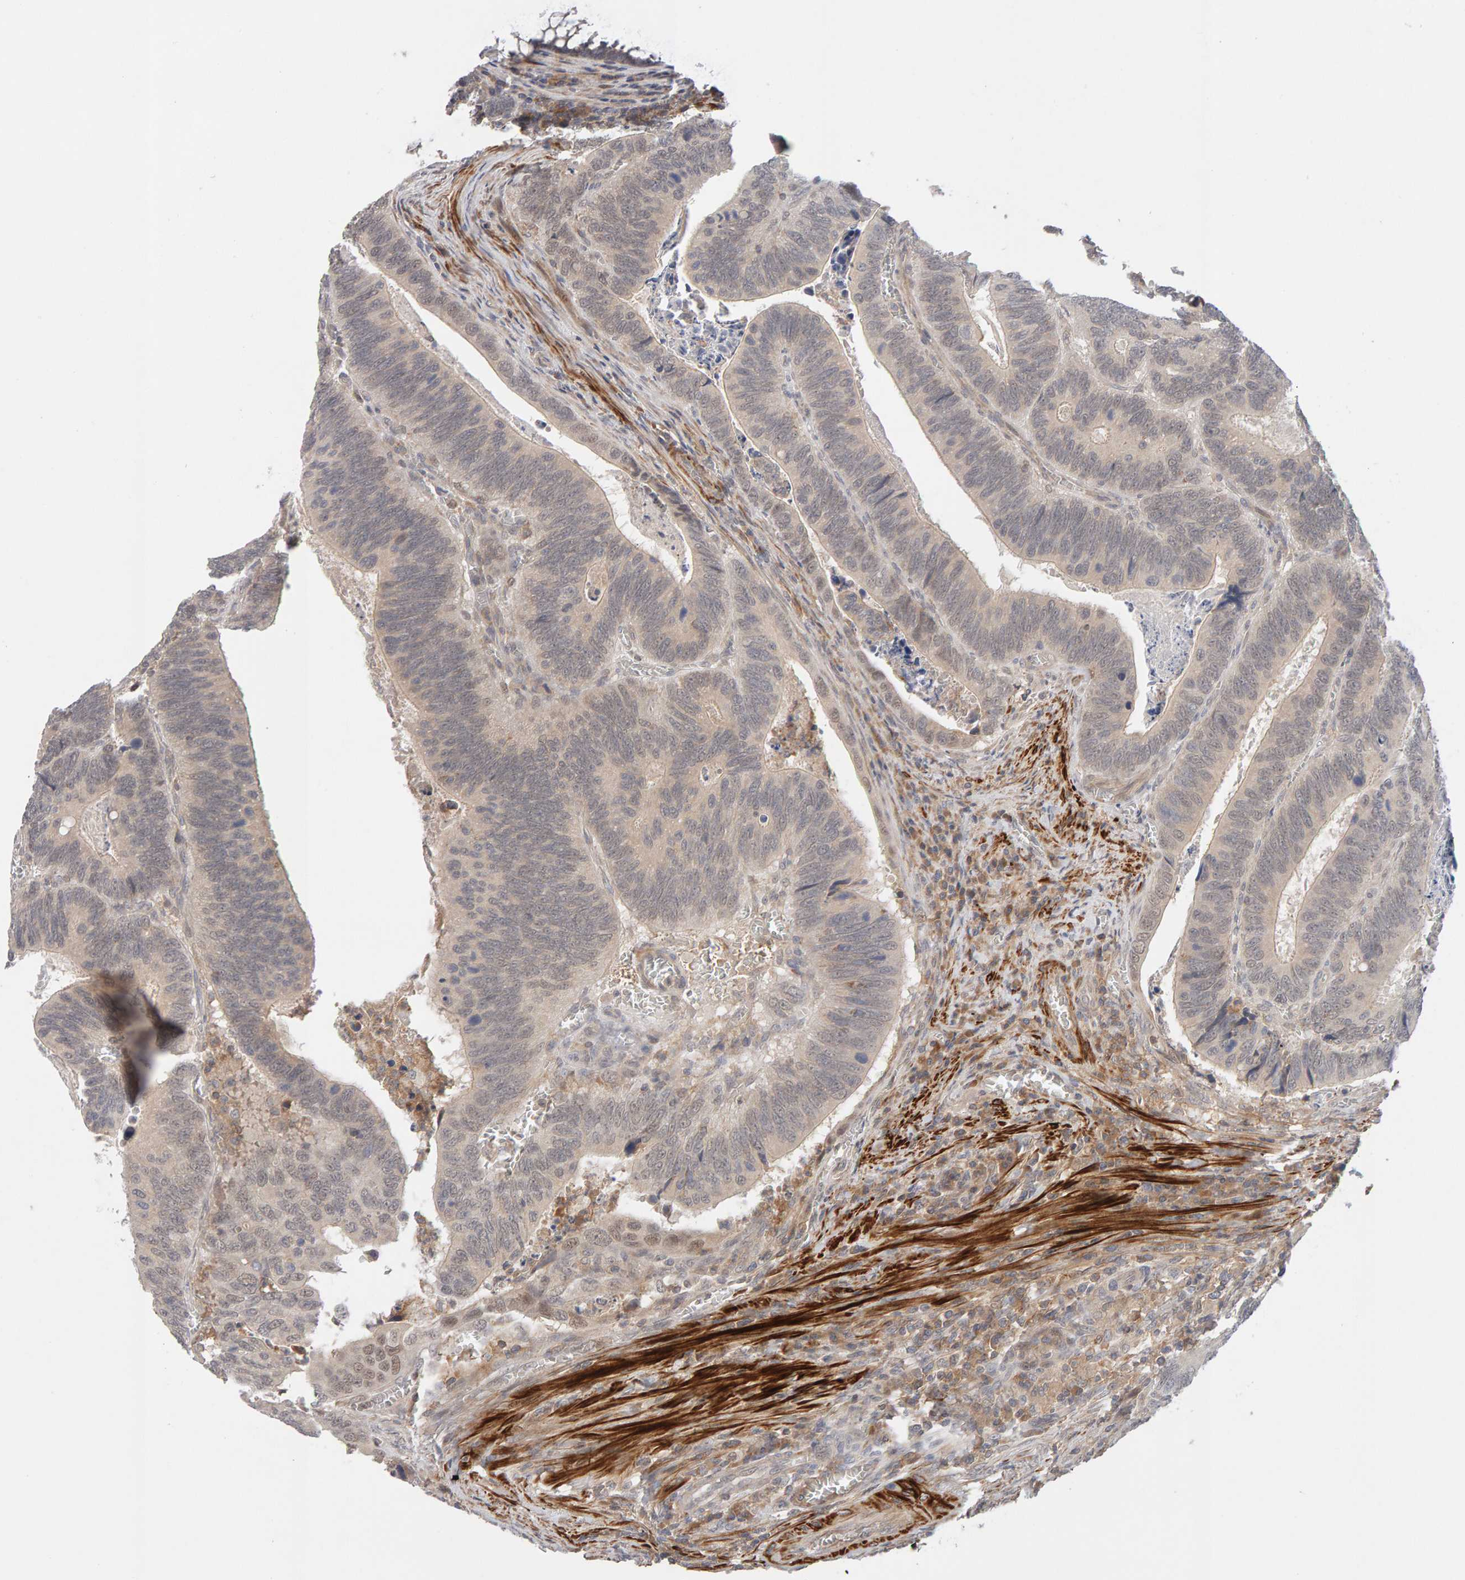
{"staining": {"intensity": "weak", "quantity": "25%-75%", "location": "nuclear"}, "tissue": "colorectal cancer", "cell_type": "Tumor cells", "image_type": "cancer", "snomed": [{"axis": "morphology", "description": "Inflammation, NOS"}, {"axis": "morphology", "description": "Adenocarcinoma, NOS"}, {"axis": "topography", "description": "Colon"}], "caption": "Weak nuclear protein staining is seen in approximately 25%-75% of tumor cells in colorectal cancer (adenocarcinoma).", "gene": "NUDCD1", "patient": {"sex": "male", "age": 72}}